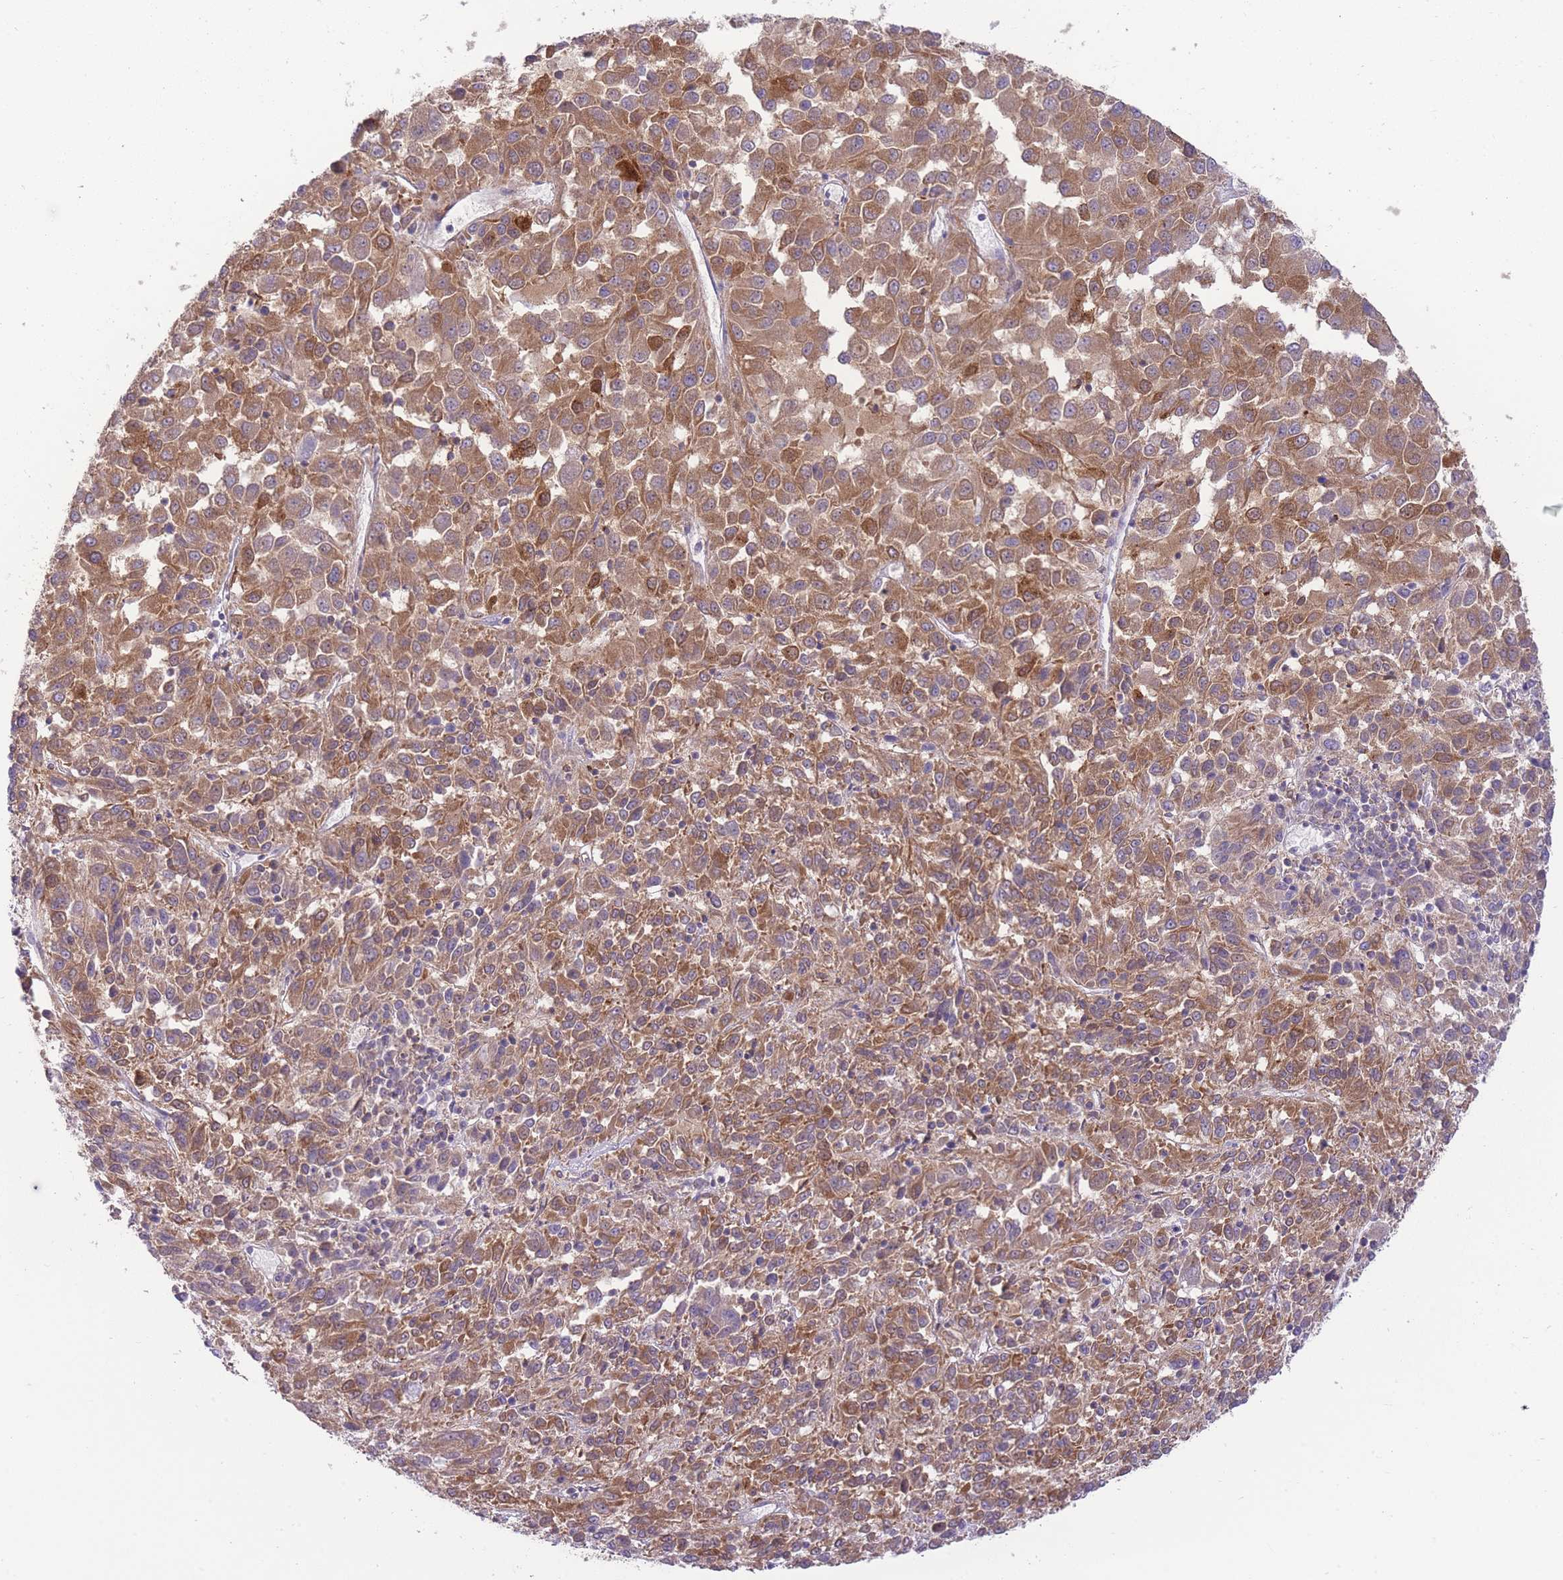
{"staining": {"intensity": "moderate", "quantity": ">75%", "location": "cytoplasmic/membranous"}, "tissue": "melanoma", "cell_type": "Tumor cells", "image_type": "cancer", "snomed": [{"axis": "morphology", "description": "Malignant melanoma, Metastatic site"}, {"axis": "topography", "description": "Lung"}], "caption": "IHC micrograph of malignant melanoma (metastatic site) stained for a protein (brown), which exhibits medium levels of moderate cytoplasmic/membranous staining in approximately >75% of tumor cells.", "gene": "PRKAR1A", "patient": {"sex": "male", "age": 64}}